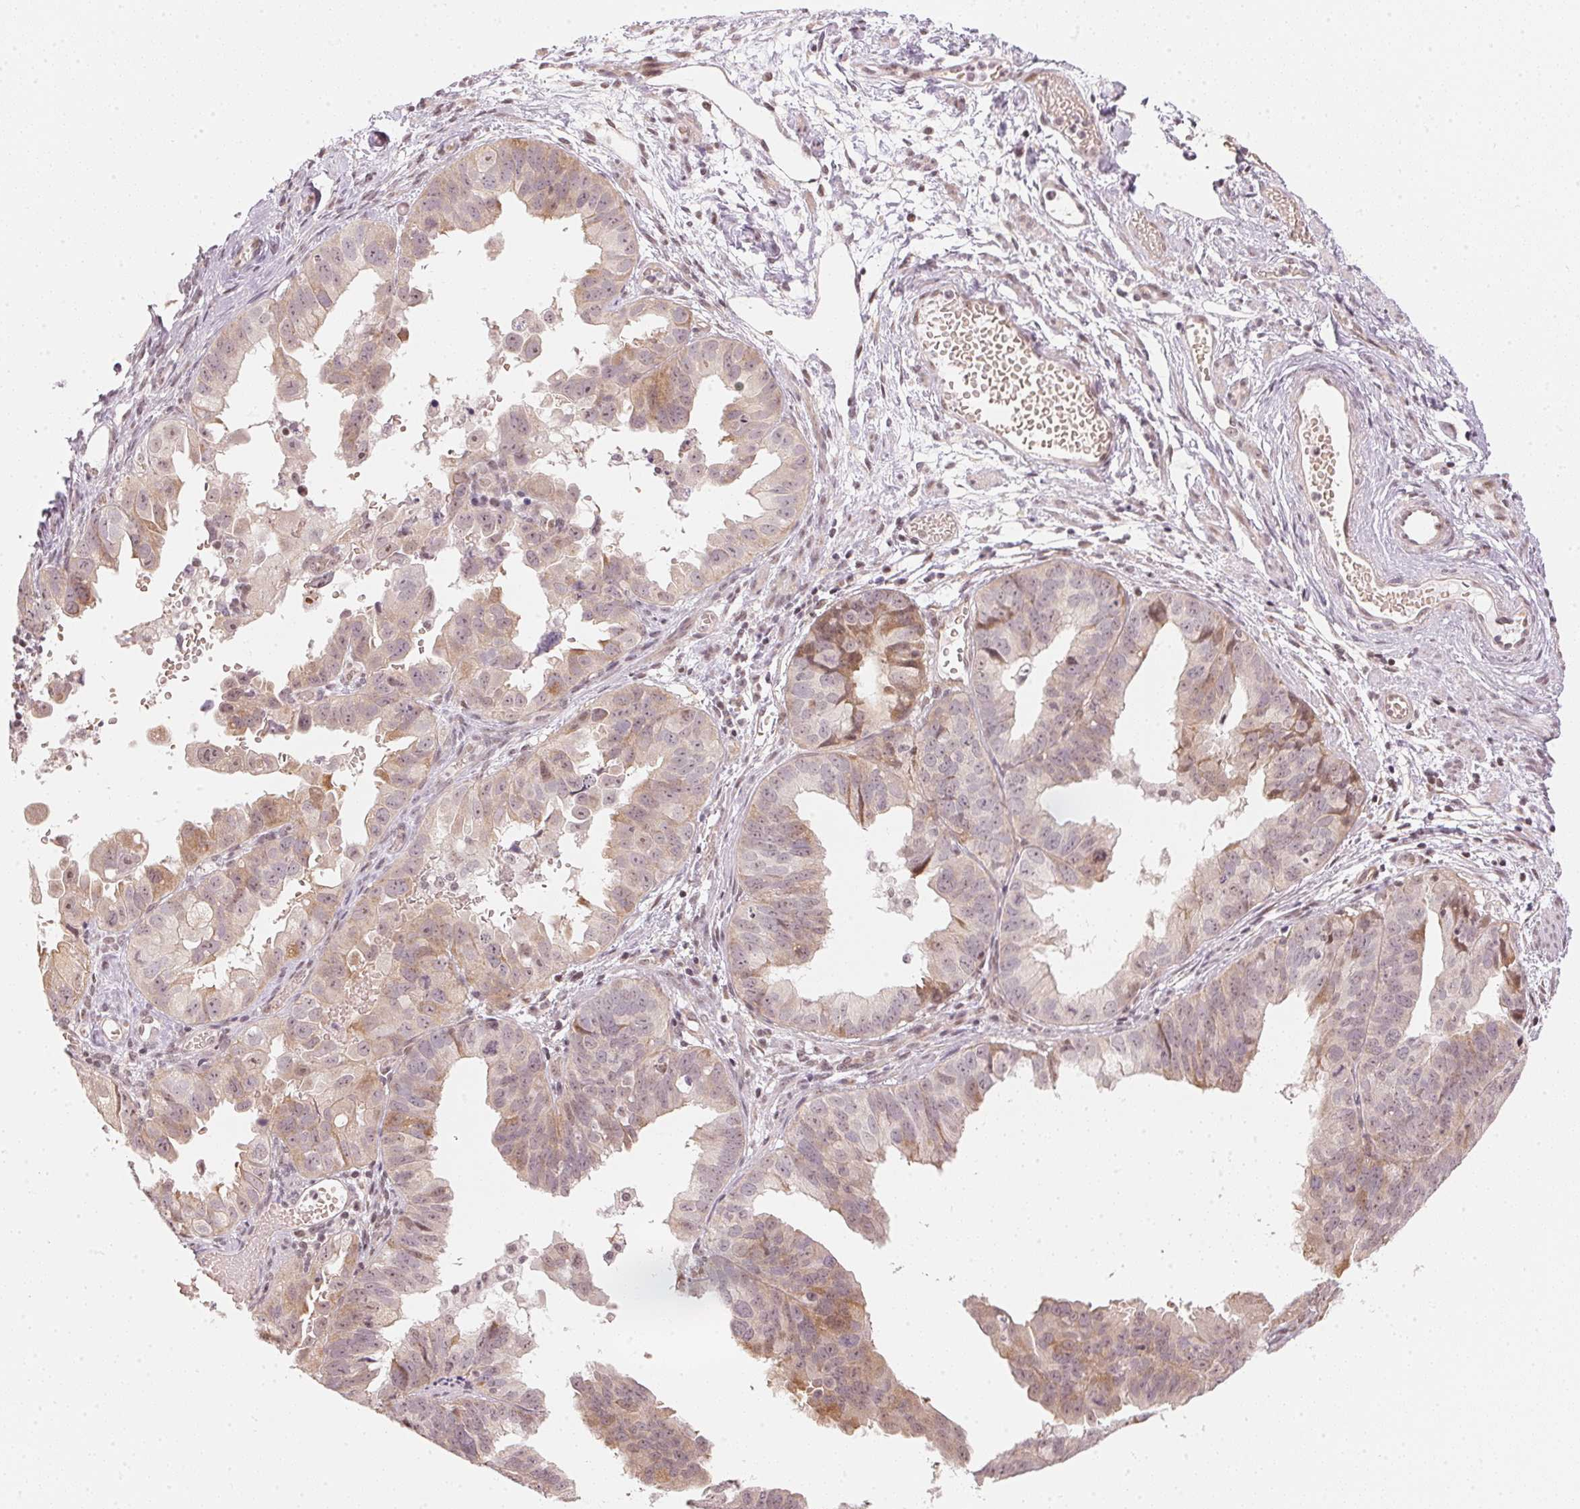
{"staining": {"intensity": "weak", "quantity": "25%-75%", "location": "cytoplasmic/membranous,nuclear"}, "tissue": "ovarian cancer", "cell_type": "Tumor cells", "image_type": "cancer", "snomed": [{"axis": "morphology", "description": "Carcinoma, endometroid"}, {"axis": "topography", "description": "Ovary"}], "caption": "Immunohistochemistry (IHC) histopathology image of endometroid carcinoma (ovarian) stained for a protein (brown), which demonstrates low levels of weak cytoplasmic/membranous and nuclear expression in approximately 25%-75% of tumor cells.", "gene": "KAT6A", "patient": {"sex": "female", "age": 85}}